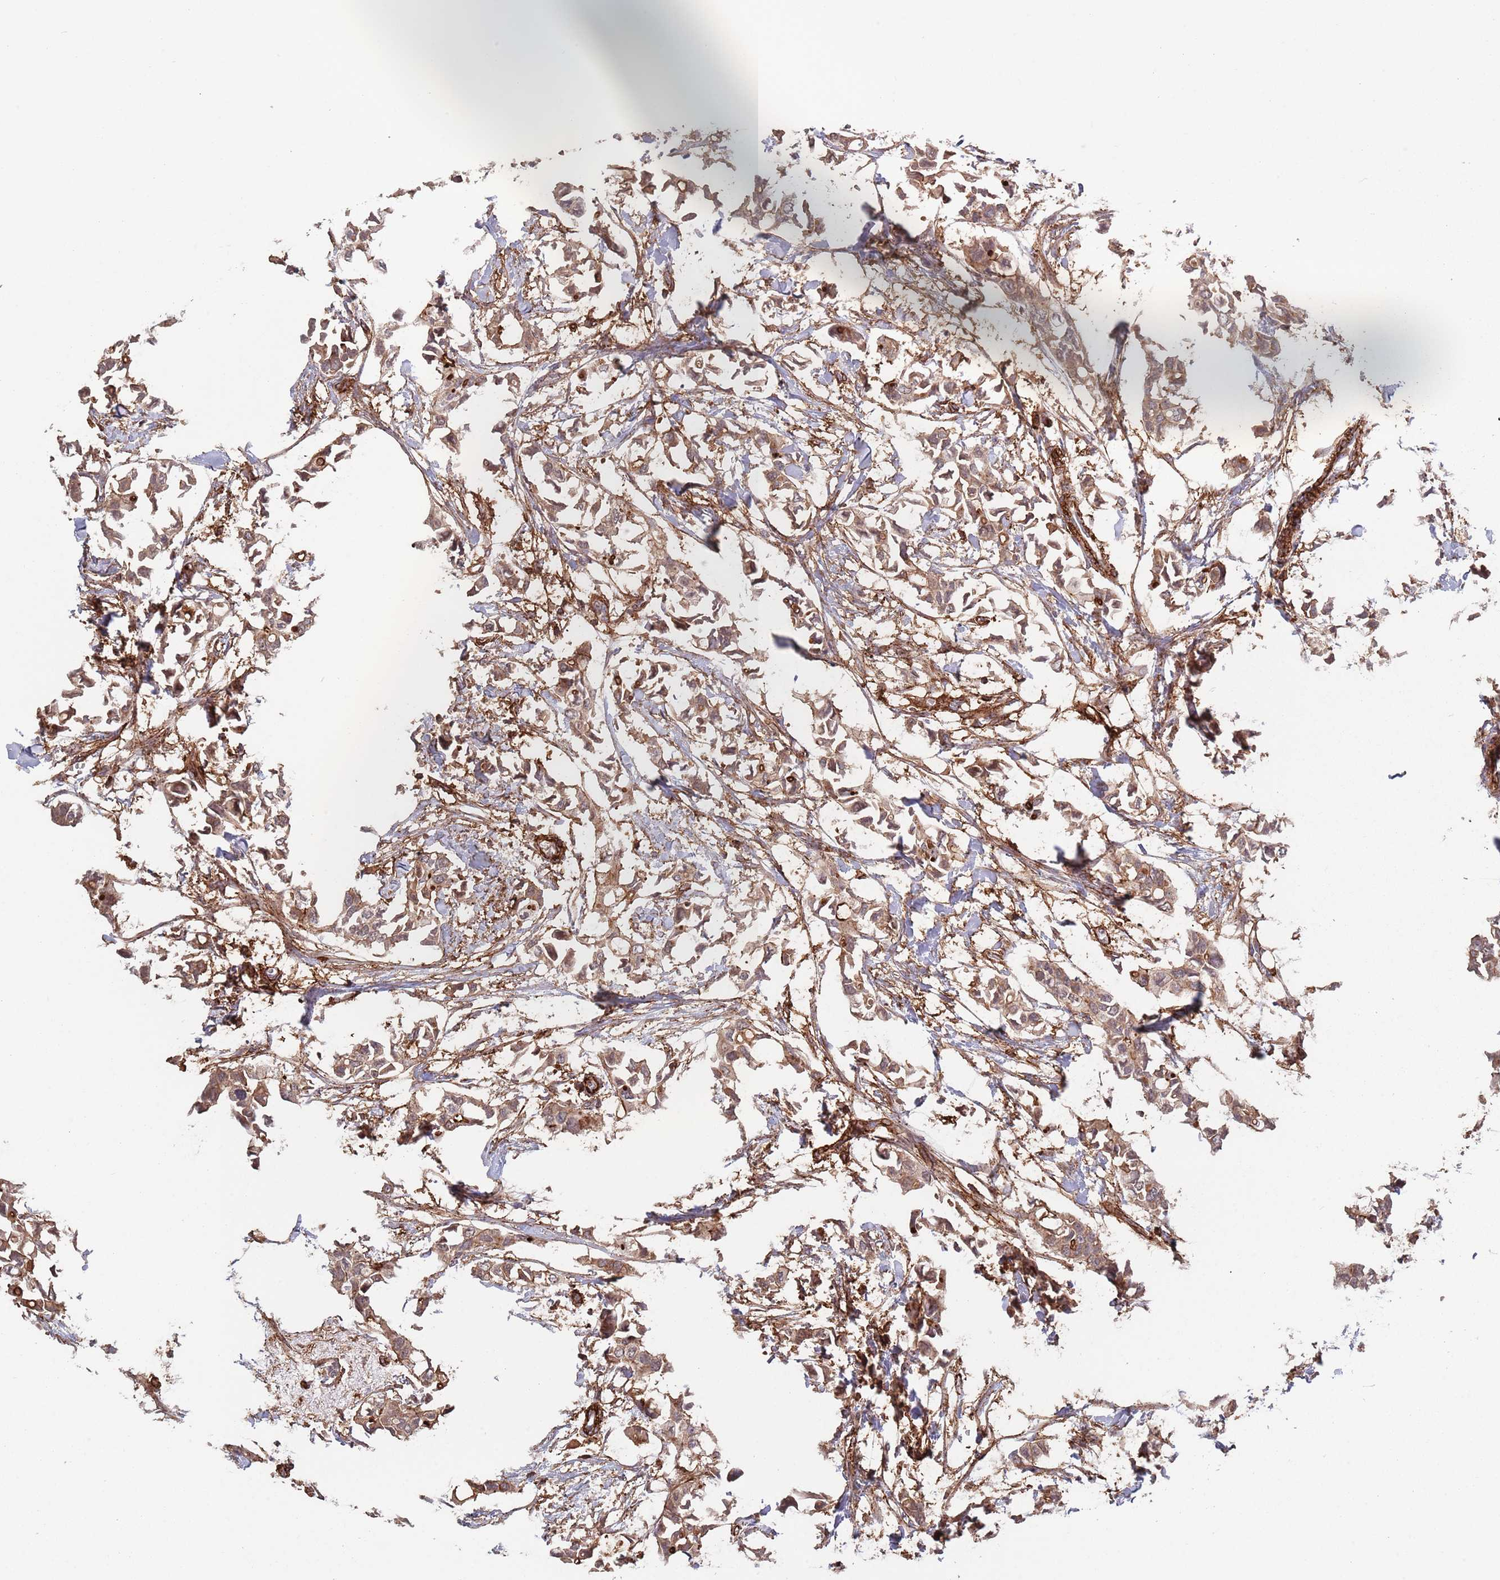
{"staining": {"intensity": "moderate", "quantity": ">75%", "location": "cytoplasmic/membranous"}, "tissue": "breast cancer", "cell_type": "Tumor cells", "image_type": "cancer", "snomed": [{"axis": "morphology", "description": "Duct carcinoma"}, {"axis": "topography", "description": "Breast"}], "caption": "Human breast intraductal carcinoma stained for a protein (brown) shows moderate cytoplasmic/membranous positive expression in about >75% of tumor cells.", "gene": "RNF144A", "patient": {"sex": "female", "age": 41}}